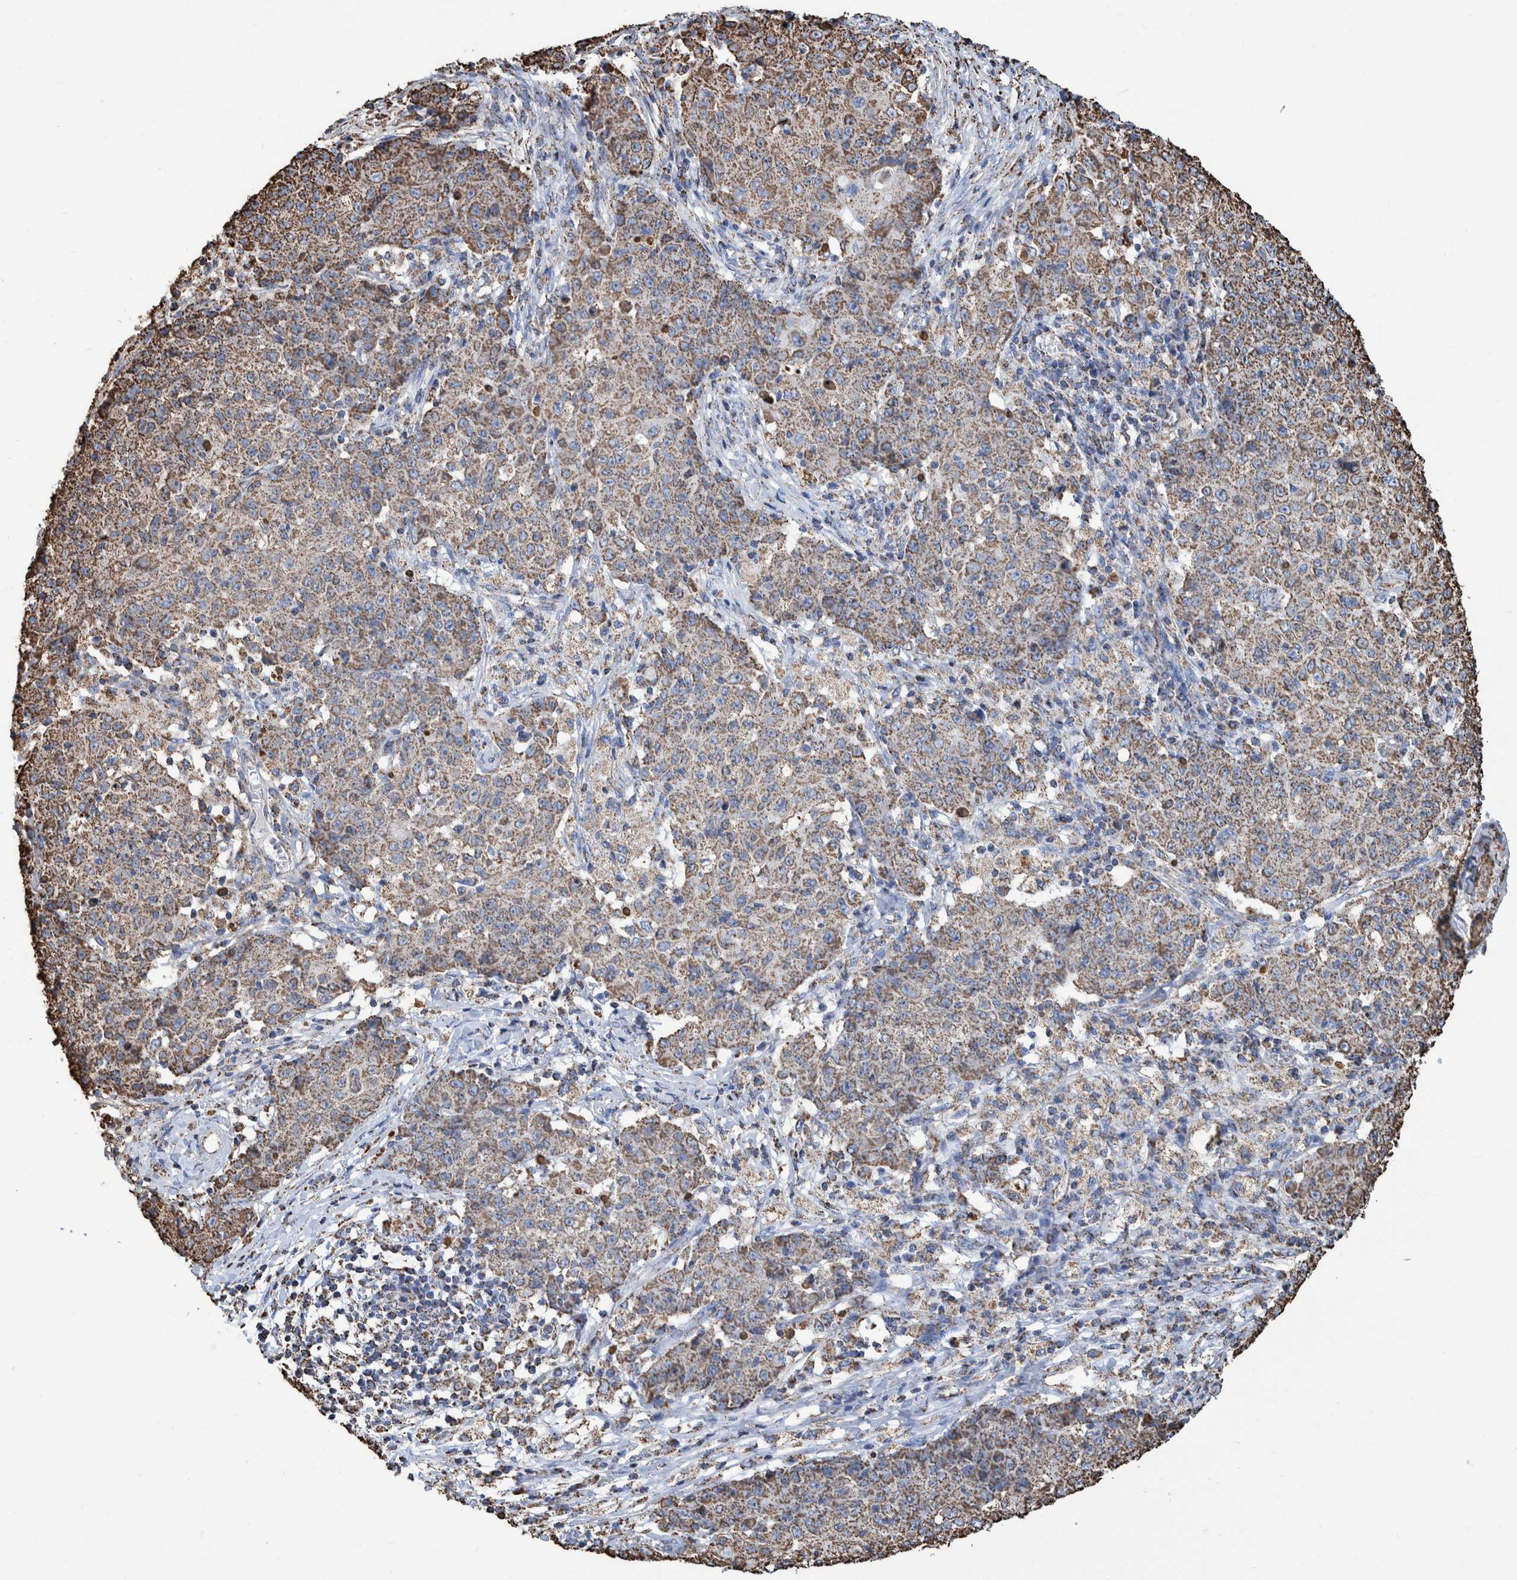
{"staining": {"intensity": "strong", "quantity": ">75%", "location": "cytoplasmic/membranous"}, "tissue": "ovarian cancer", "cell_type": "Tumor cells", "image_type": "cancer", "snomed": [{"axis": "morphology", "description": "Carcinoma, endometroid"}, {"axis": "topography", "description": "Ovary"}], "caption": "IHC of human ovarian cancer (endometroid carcinoma) shows high levels of strong cytoplasmic/membranous expression in about >75% of tumor cells.", "gene": "VPS26C", "patient": {"sex": "female", "age": 42}}